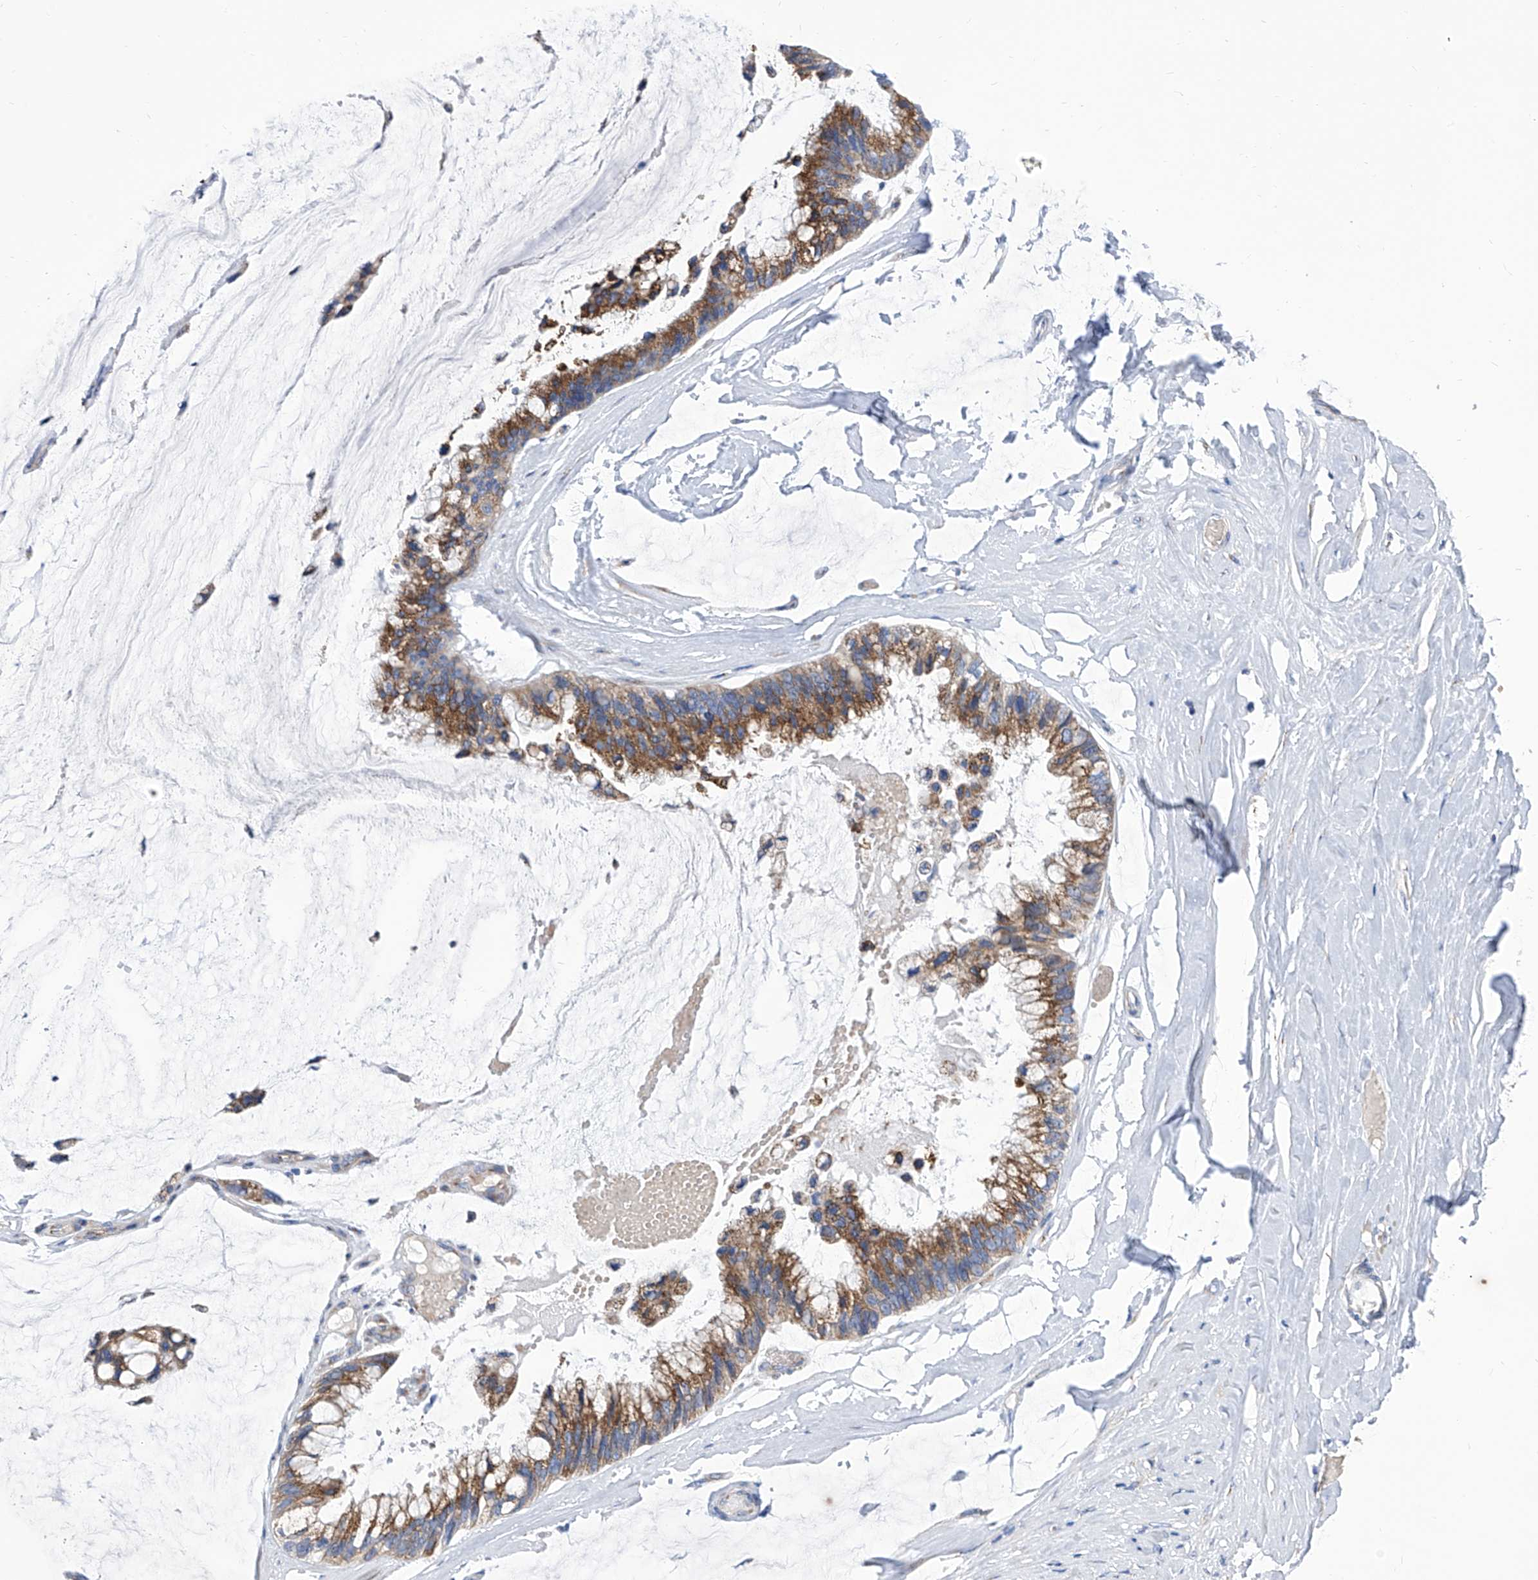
{"staining": {"intensity": "moderate", "quantity": ">75%", "location": "cytoplasmic/membranous"}, "tissue": "ovarian cancer", "cell_type": "Tumor cells", "image_type": "cancer", "snomed": [{"axis": "morphology", "description": "Cystadenocarcinoma, mucinous, NOS"}, {"axis": "topography", "description": "Ovary"}], "caption": "Protein expression analysis of human ovarian mucinous cystadenocarcinoma reveals moderate cytoplasmic/membranous positivity in about >75% of tumor cells. Using DAB (3,3'-diaminobenzidine) (brown) and hematoxylin (blue) stains, captured at high magnification using brightfield microscopy.", "gene": "TJAP1", "patient": {"sex": "female", "age": 39}}